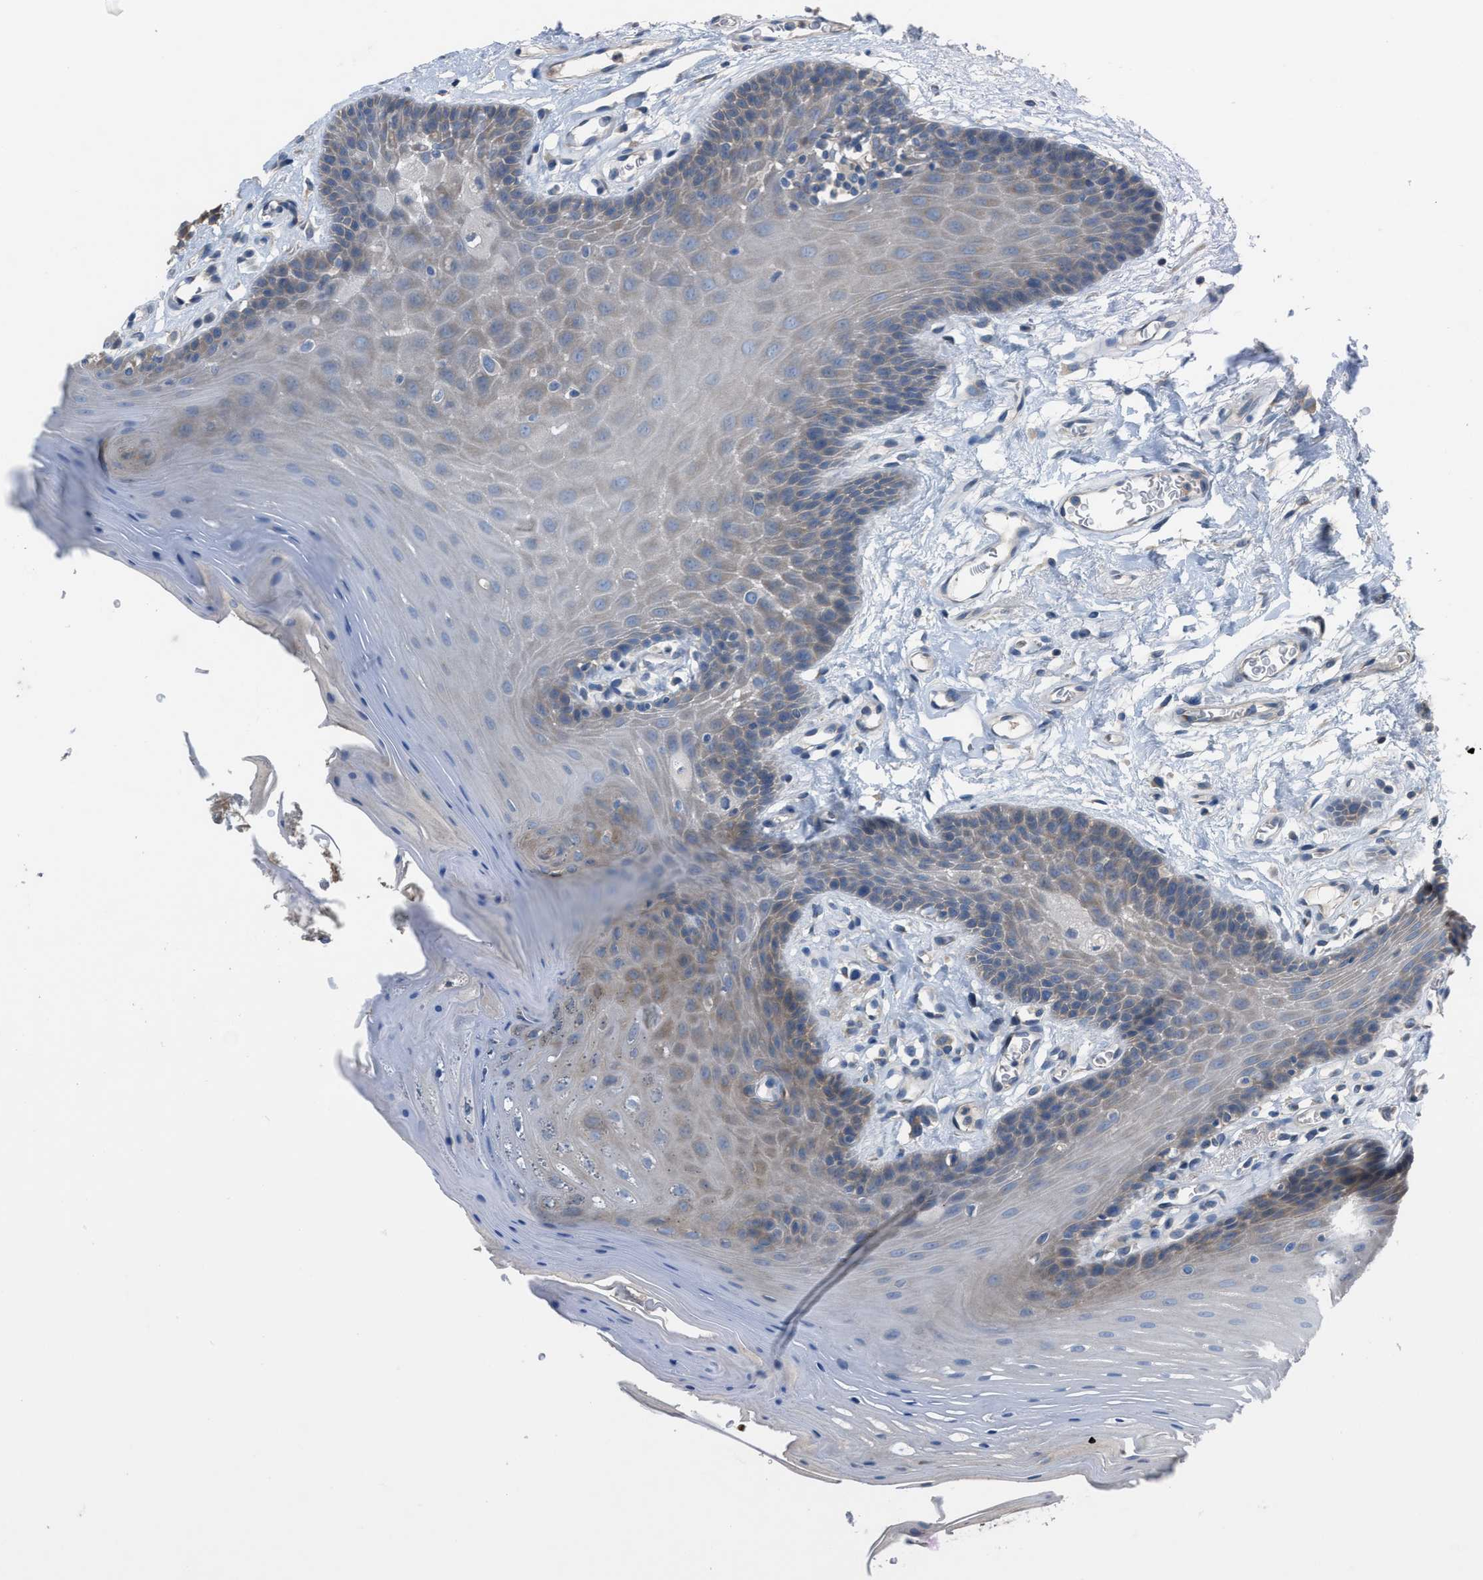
{"staining": {"intensity": "weak", "quantity": "<25%", "location": "cytoplasmic/membranous"}, "tissue": "oral mucosa", "cell_type": "Squamous epithelial cells", "image_type": "normal", "snomed": [{"axis": "morphology", "description": "Normal tissue, NOS"}, {"axis": "morphology", "description": "Squamous cell carcinoma, NOS"}, {"axis": "topography", "description": "Oral tissue"}, {"axis": "topography", "description": "Head-Neck"}], "caption": "High magnification brightfield microscopy of benign oral mucosa stained with DAB (brown) and counterstained with hematoxylin (blue): squamous epithelial cells show no significant staining. The staining is performed using DAB brown chromogen with nuclei counter-stained in using hematoxylin.", "gene": "UBA5", "patient": {"sex": "male", "age": 71}}